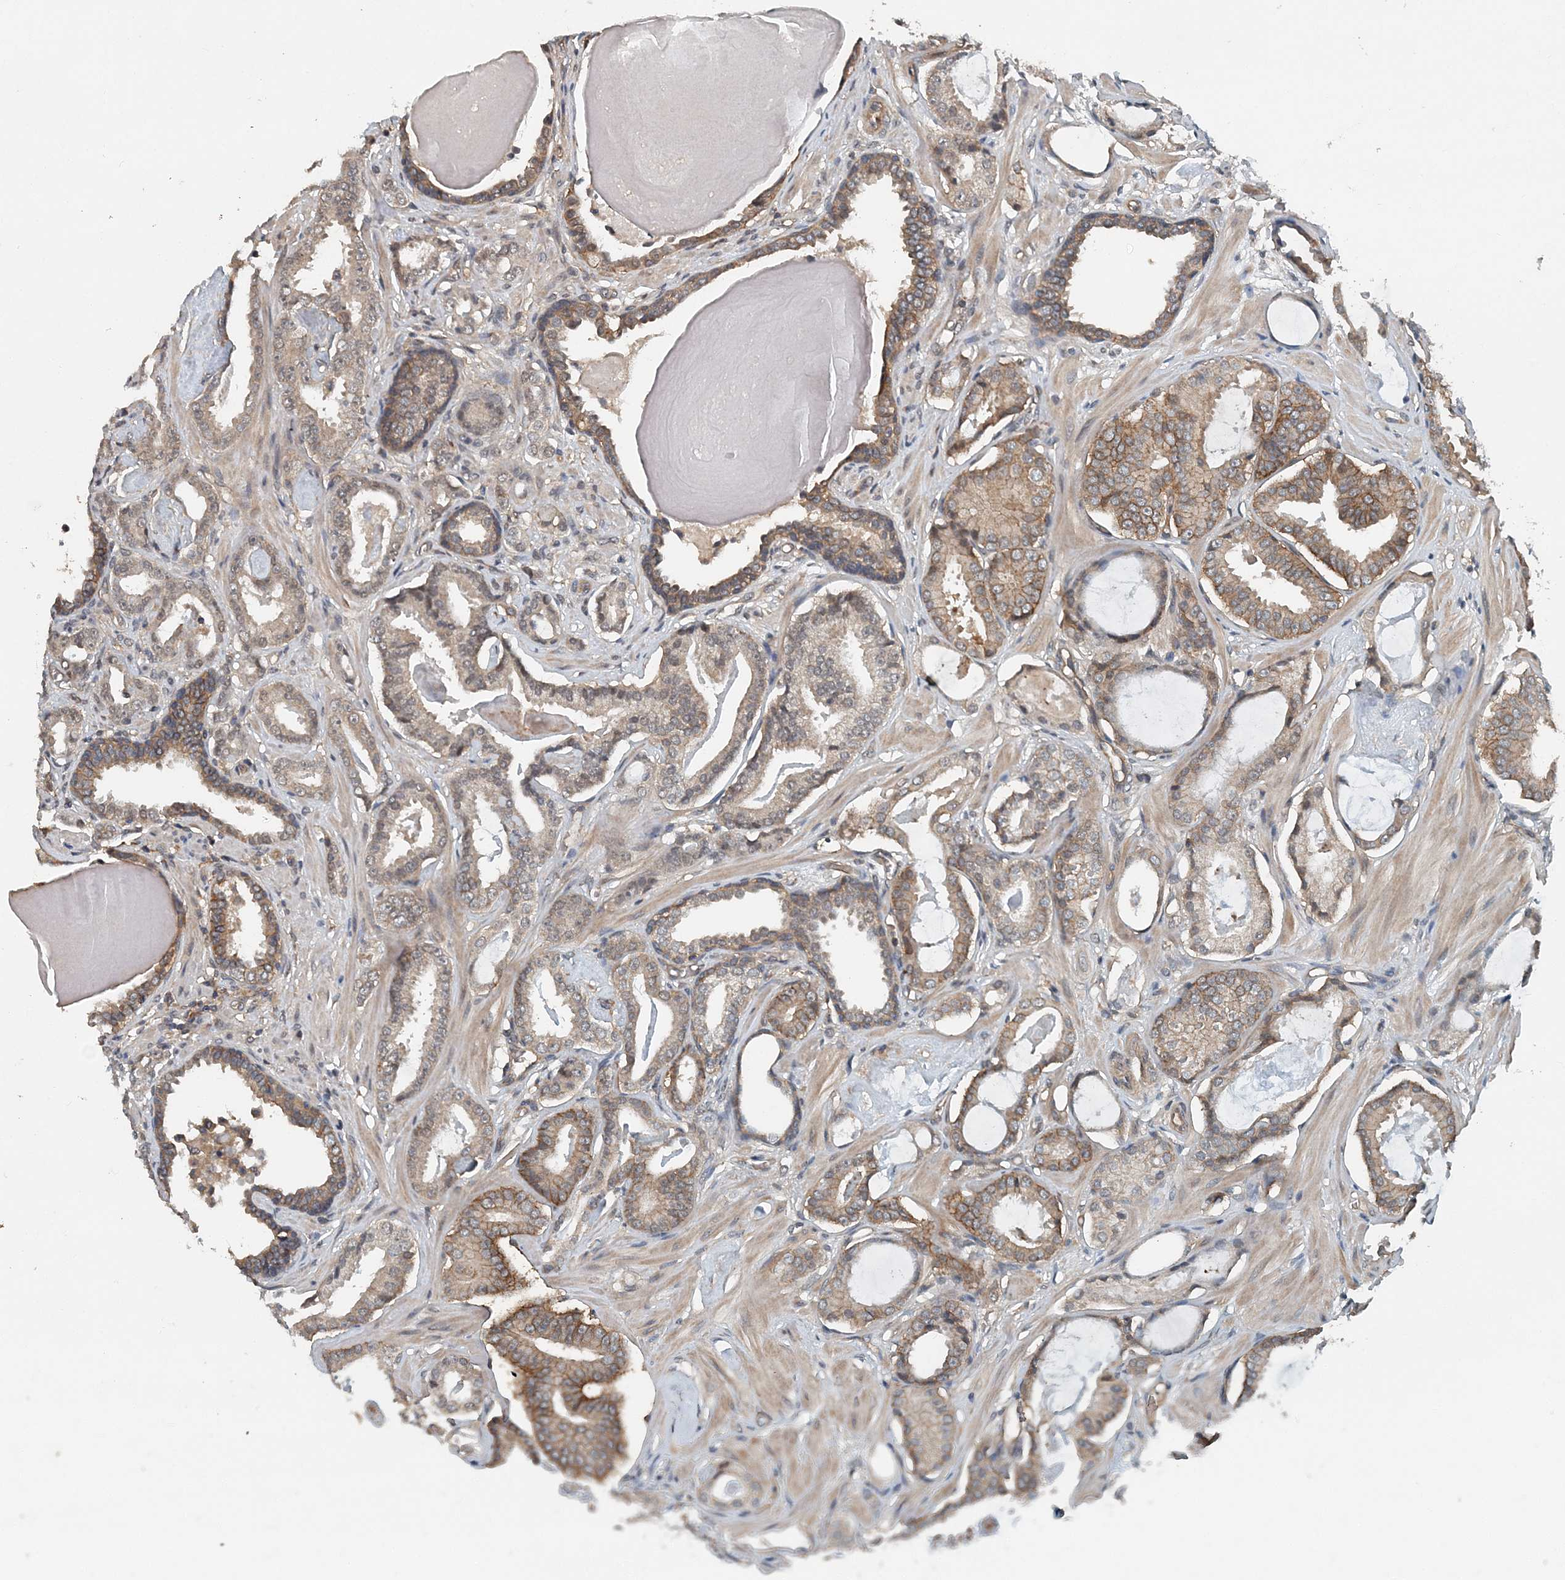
{"staining": {"intensity": "moderate", "quantity": ">75%", "location": "cytoplasmic/membranous"}, "tissue": "prostate cancer", "cell_type": "Tumor cells", "image_type": "cancer", "snomed": [{"axis": "morphology", "description": "Adenocarcinoma, Low grade"}, {"axis": "topography", "description": "Prostate"}], "caption": "This is an image of immunohistochemistry staining of prostate cancer, which shows moderate staining in the cytoplasmic/membranous of tumor cells.", "gene": "SMPD3", "patient": {"sex": "male", "age": 53}}